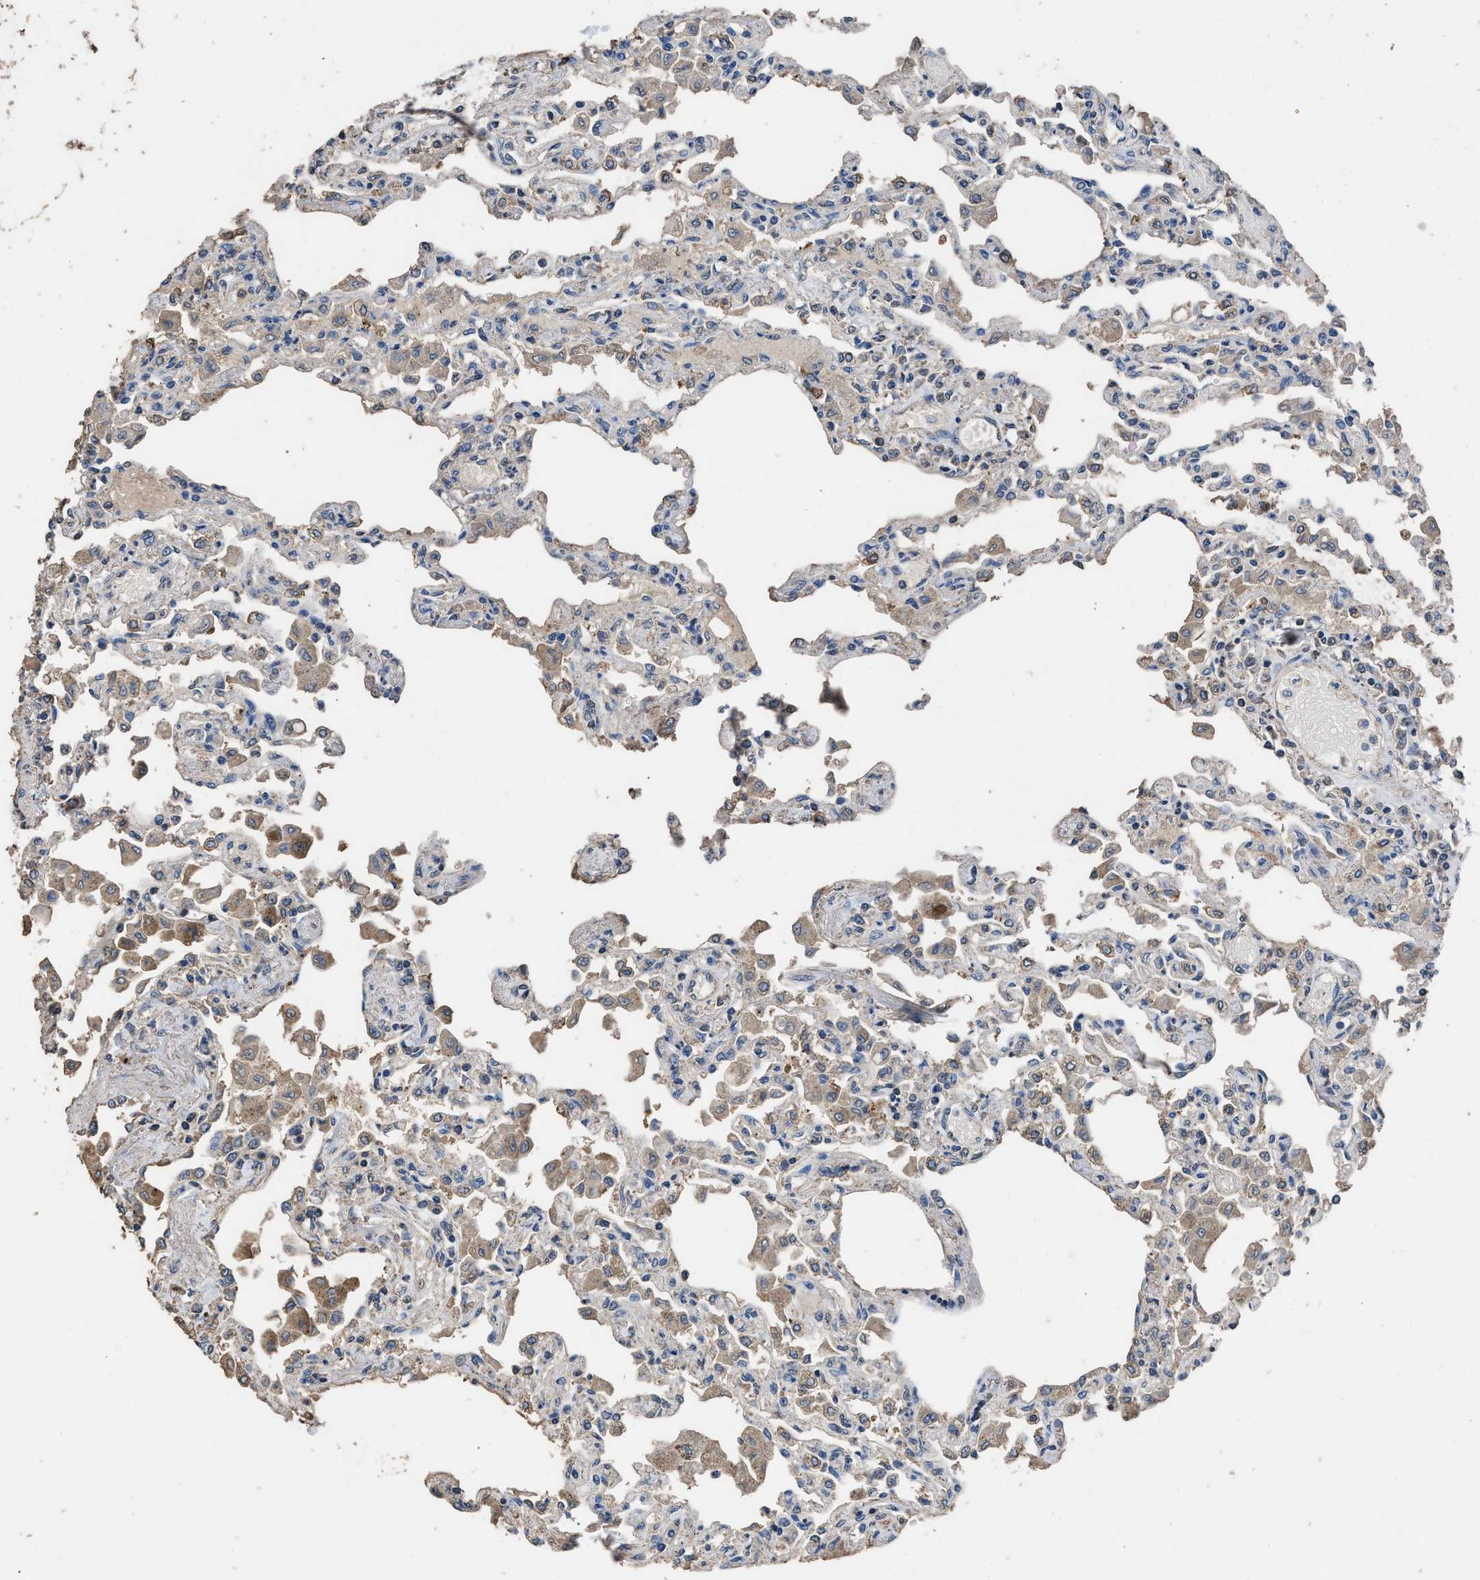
{"staining": {"intensity": "moderate", "quantity": "25%-75%", "location": "cytoplasmic/membranous"}, "tissue": "lung", "cell_type": "Alveolar cells", "image_type": "normal", "snomed": [{"axis": "morphology", "description": "Normal tissue, NOS"}, {"axis": "topography", "description": "Bronchus"}, {"axis": "topography", "description": "Lung"}], "caption": "A brown stain shows moderate cytoplasmic/membranous staining of a protein in alveolar cells of normal lung. (Brightfield microscopy of DAB IHC at high magnification).", "gene": "ITSN1", "patient": {"sex": "female", "age": 49}}